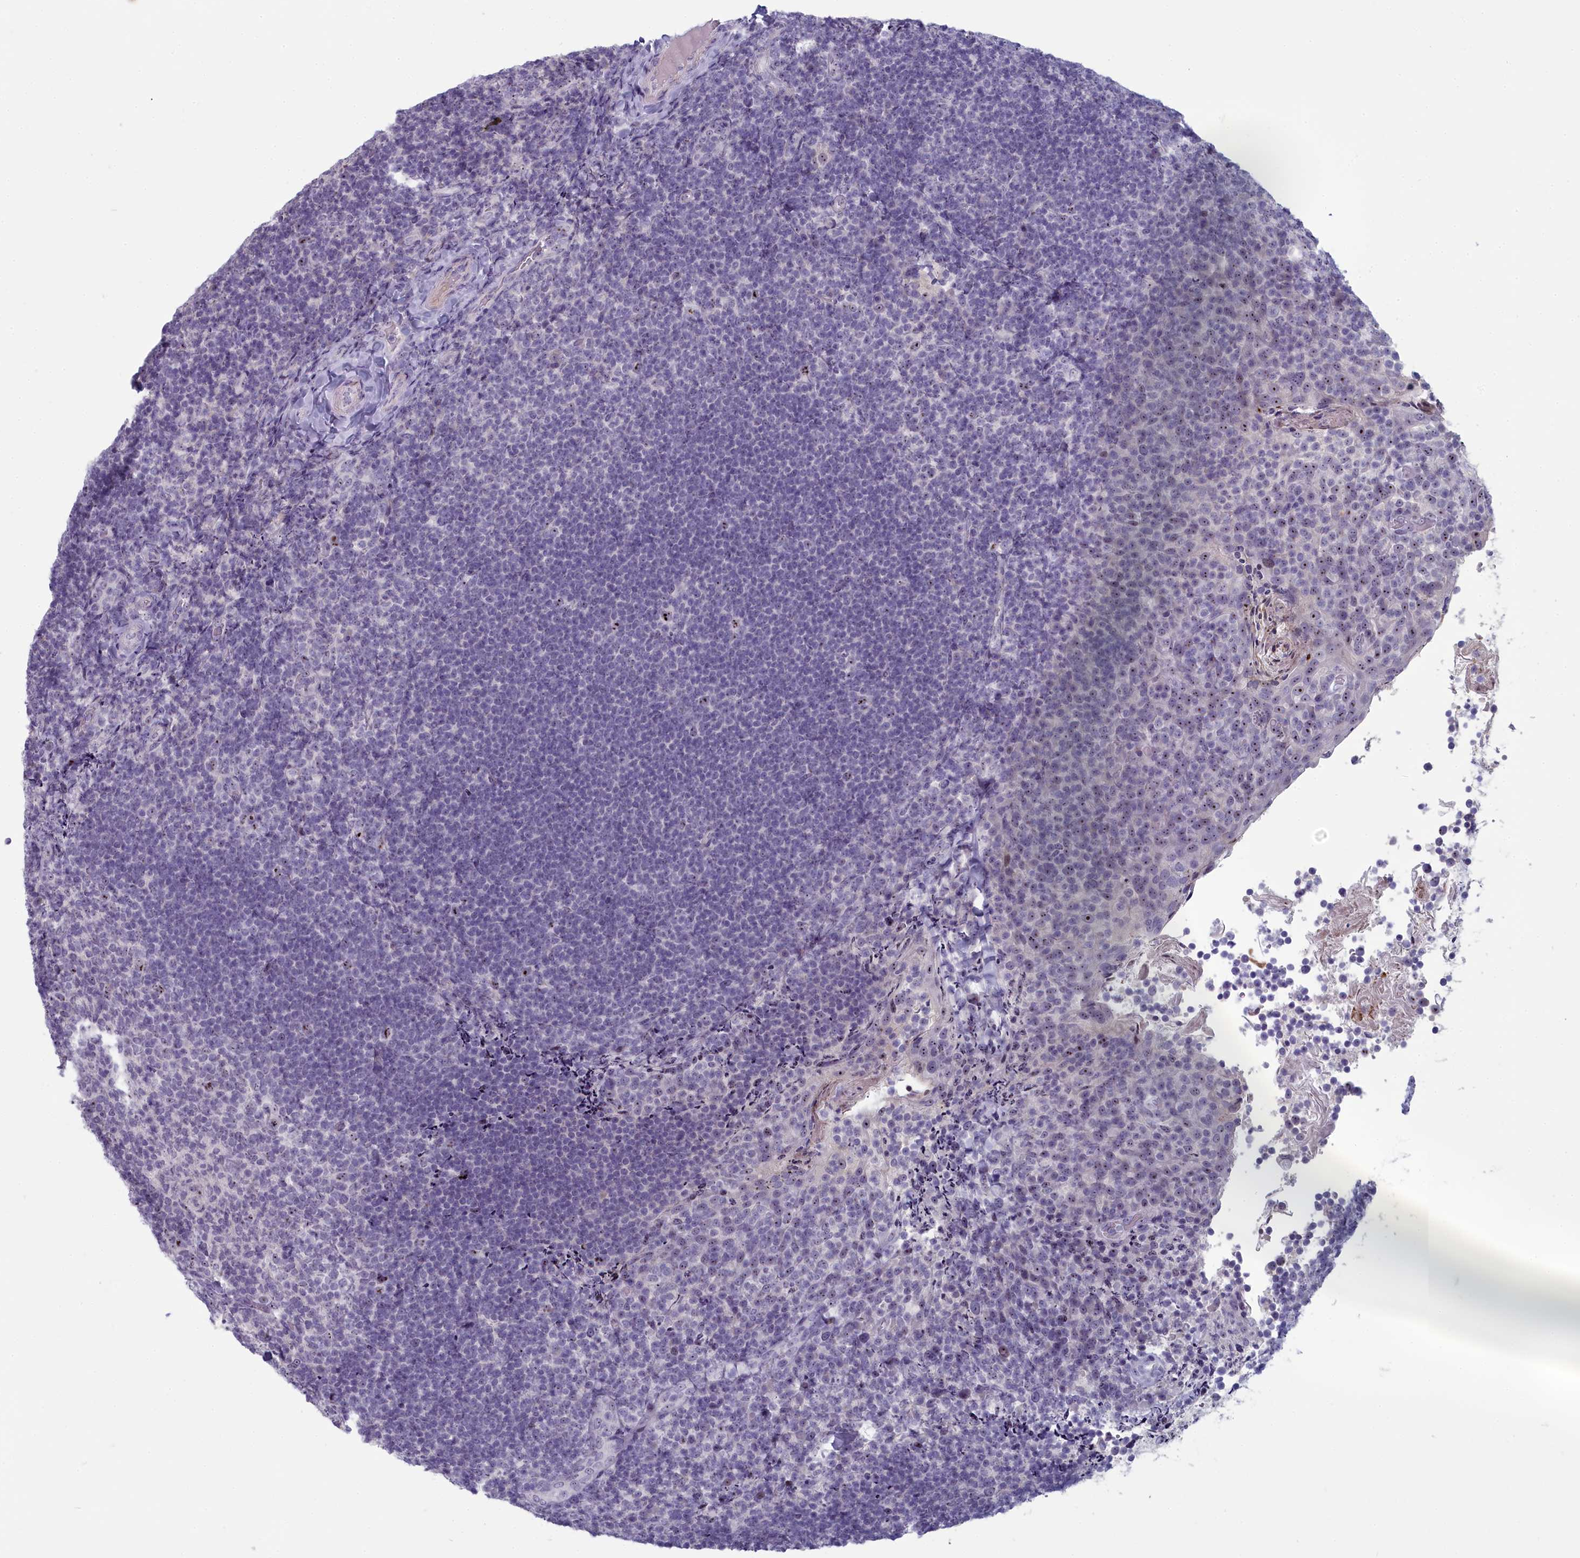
{"staining": {"intensity": "weak", "quantity": "25%-75%", "location": "nuclear"}, "tissue": "tonsil", "cell_type": "Germinal center cells", "image_type": "normal", "snomed": [{"axis": "morphology", "description": "Normal tissue, NOS"}, {"axis": "topography", "description": "Tonsil"}], "caption": "IHC (DAB) staining of unremarkable human tonsil shows weak nuclear protein expression in about 25%-75% of germinal center cells.", "gene": "INSYN2A", "patient": {"sex": "female", "age": 10}}